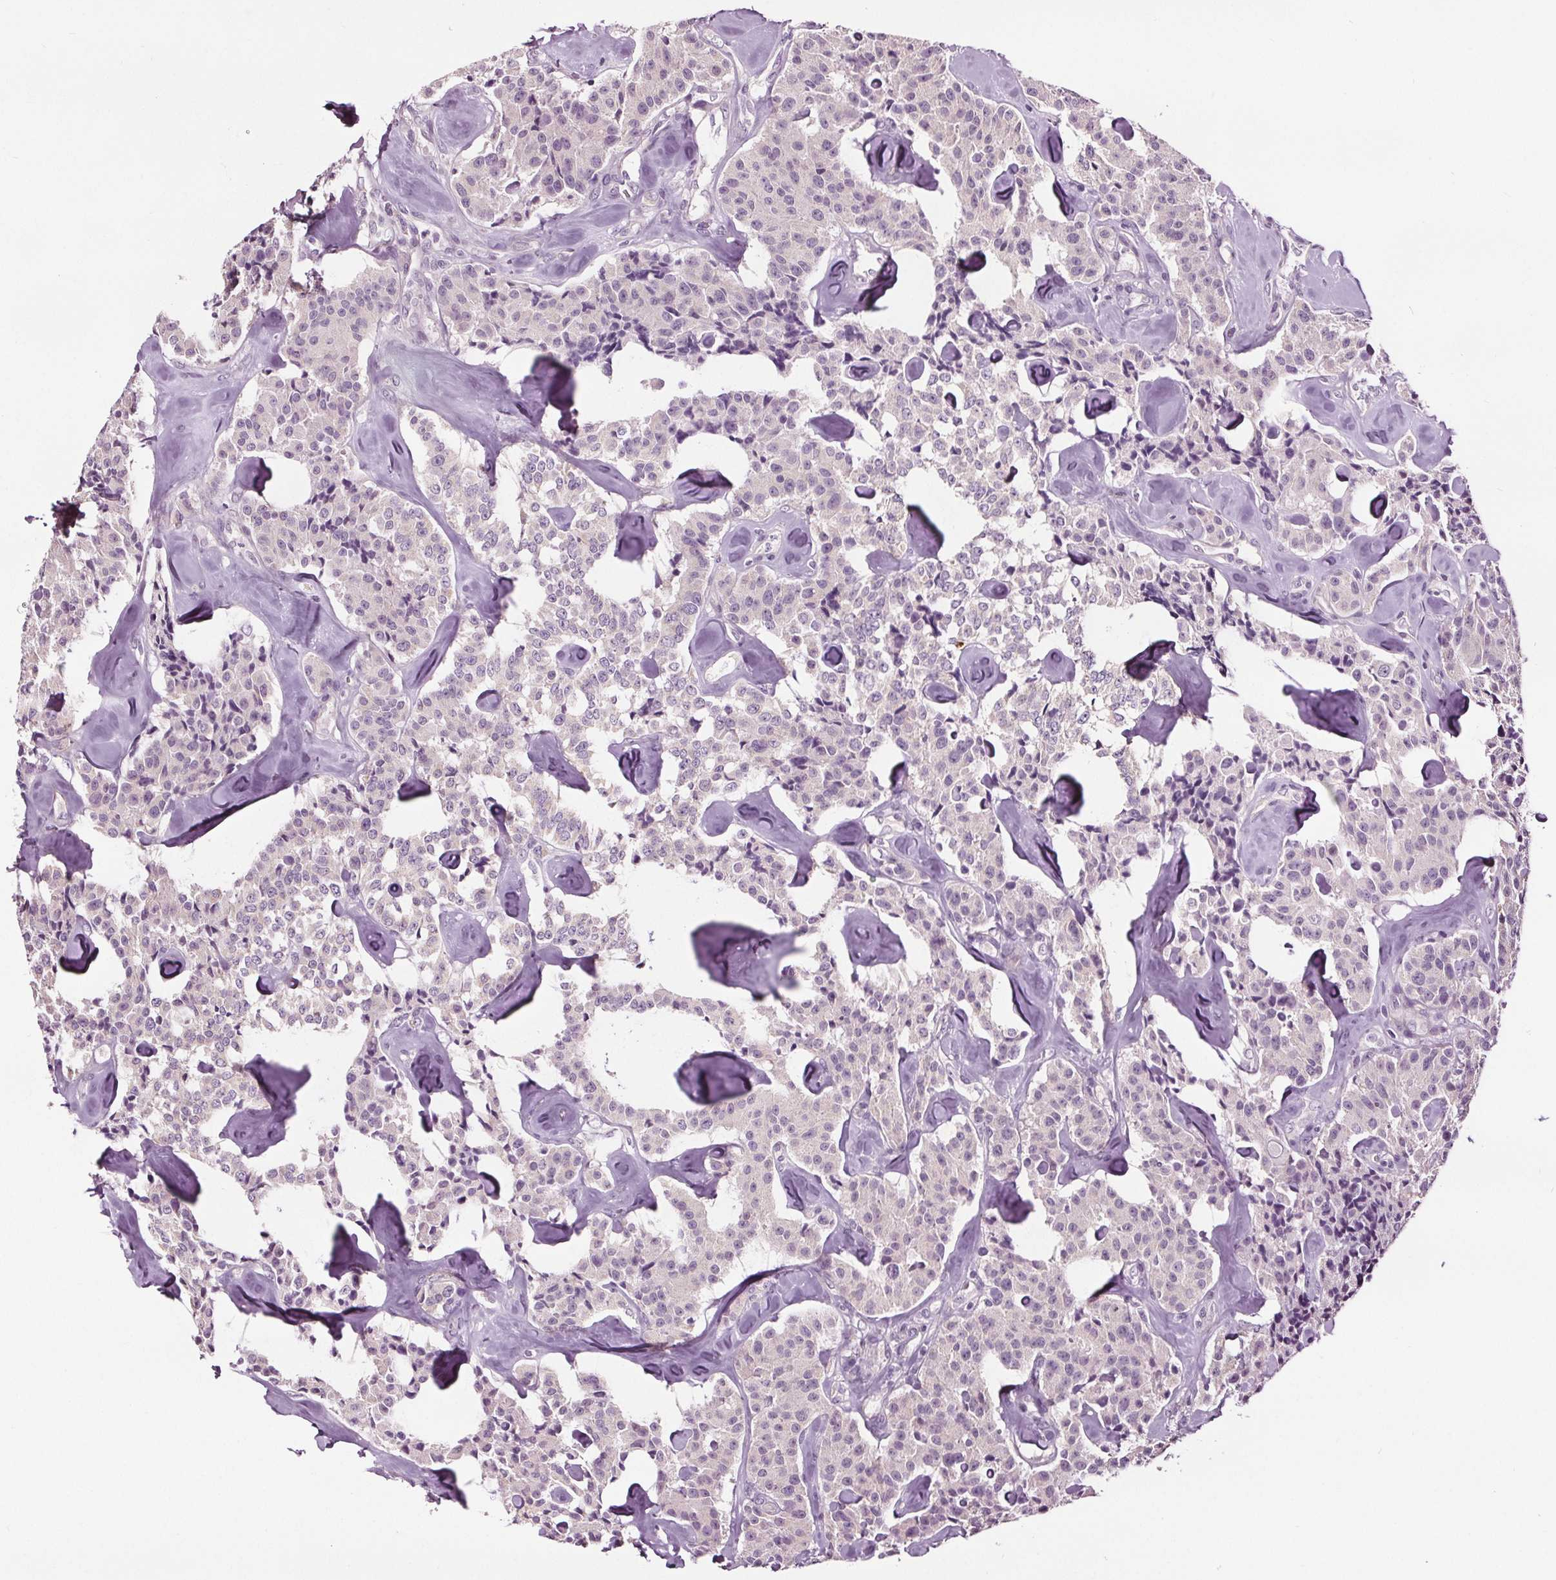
{"staining": {"intensity": "negative", "quantity": "none", "location": "none"}, "tissue": "carcinoid", "cell_type": "Tumor cells", "image_type": "cancer", "snomed": [{"axis": "morphology", "description": "Carcinoid, malignant, NOS"}, {"axis": "topography", "description": "Pancreas"}], "caption": "This micrograph is of carcinoid (malignant) stained with immunohistochemistry to label a protein in brown with the nuclei are counter-stained blue. There is no expression in tumor cells. (Immunohistochemistry (ihc), brightfield microscopy, high magnification).", "gene": "RASA1", "patient": {"sex": "male", "age": 41}}